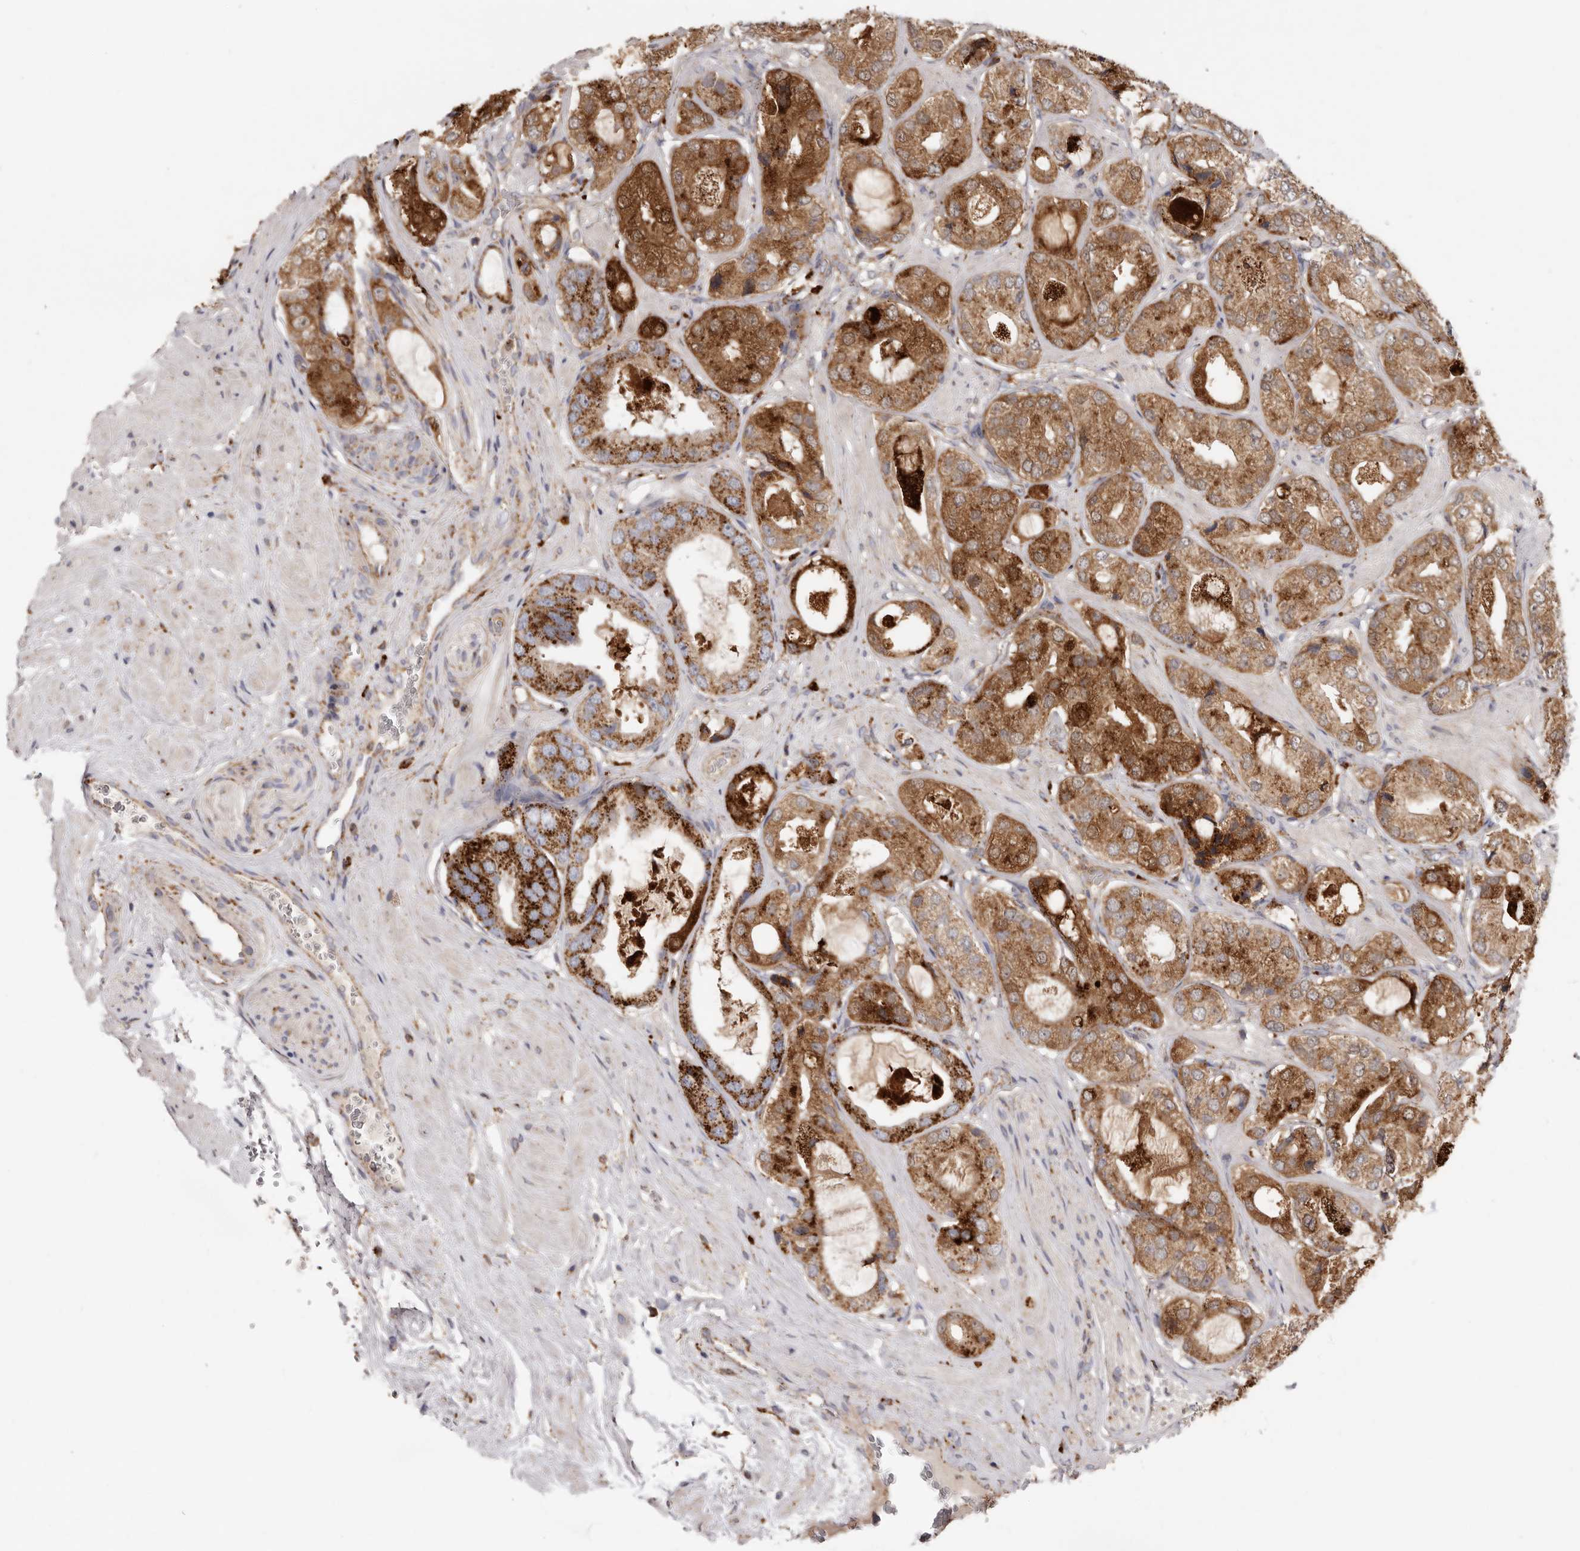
{"staining": {"intensity": "strong", "quantity": ">75%", "location": "cytoplasmic/membranous"}, "tissue": "prostate cancer", "cell_type": "Tumor cells", "image_type": "cancer", "snomed": [{"axis": "morphology", "description": "Adenocarcinoma, High grade"}, {"axis": "topography", "description": "Prostate"}], "caption": "Strong cytoplasmic/membranous expression for a protein is present in approximately >75% of tumor cells of adenocarcinoma (high-grade) (prostate) using immunohistochemistry (IHC).", "gene": "GRN", "patient": {"sex": "male", "age": 59}}